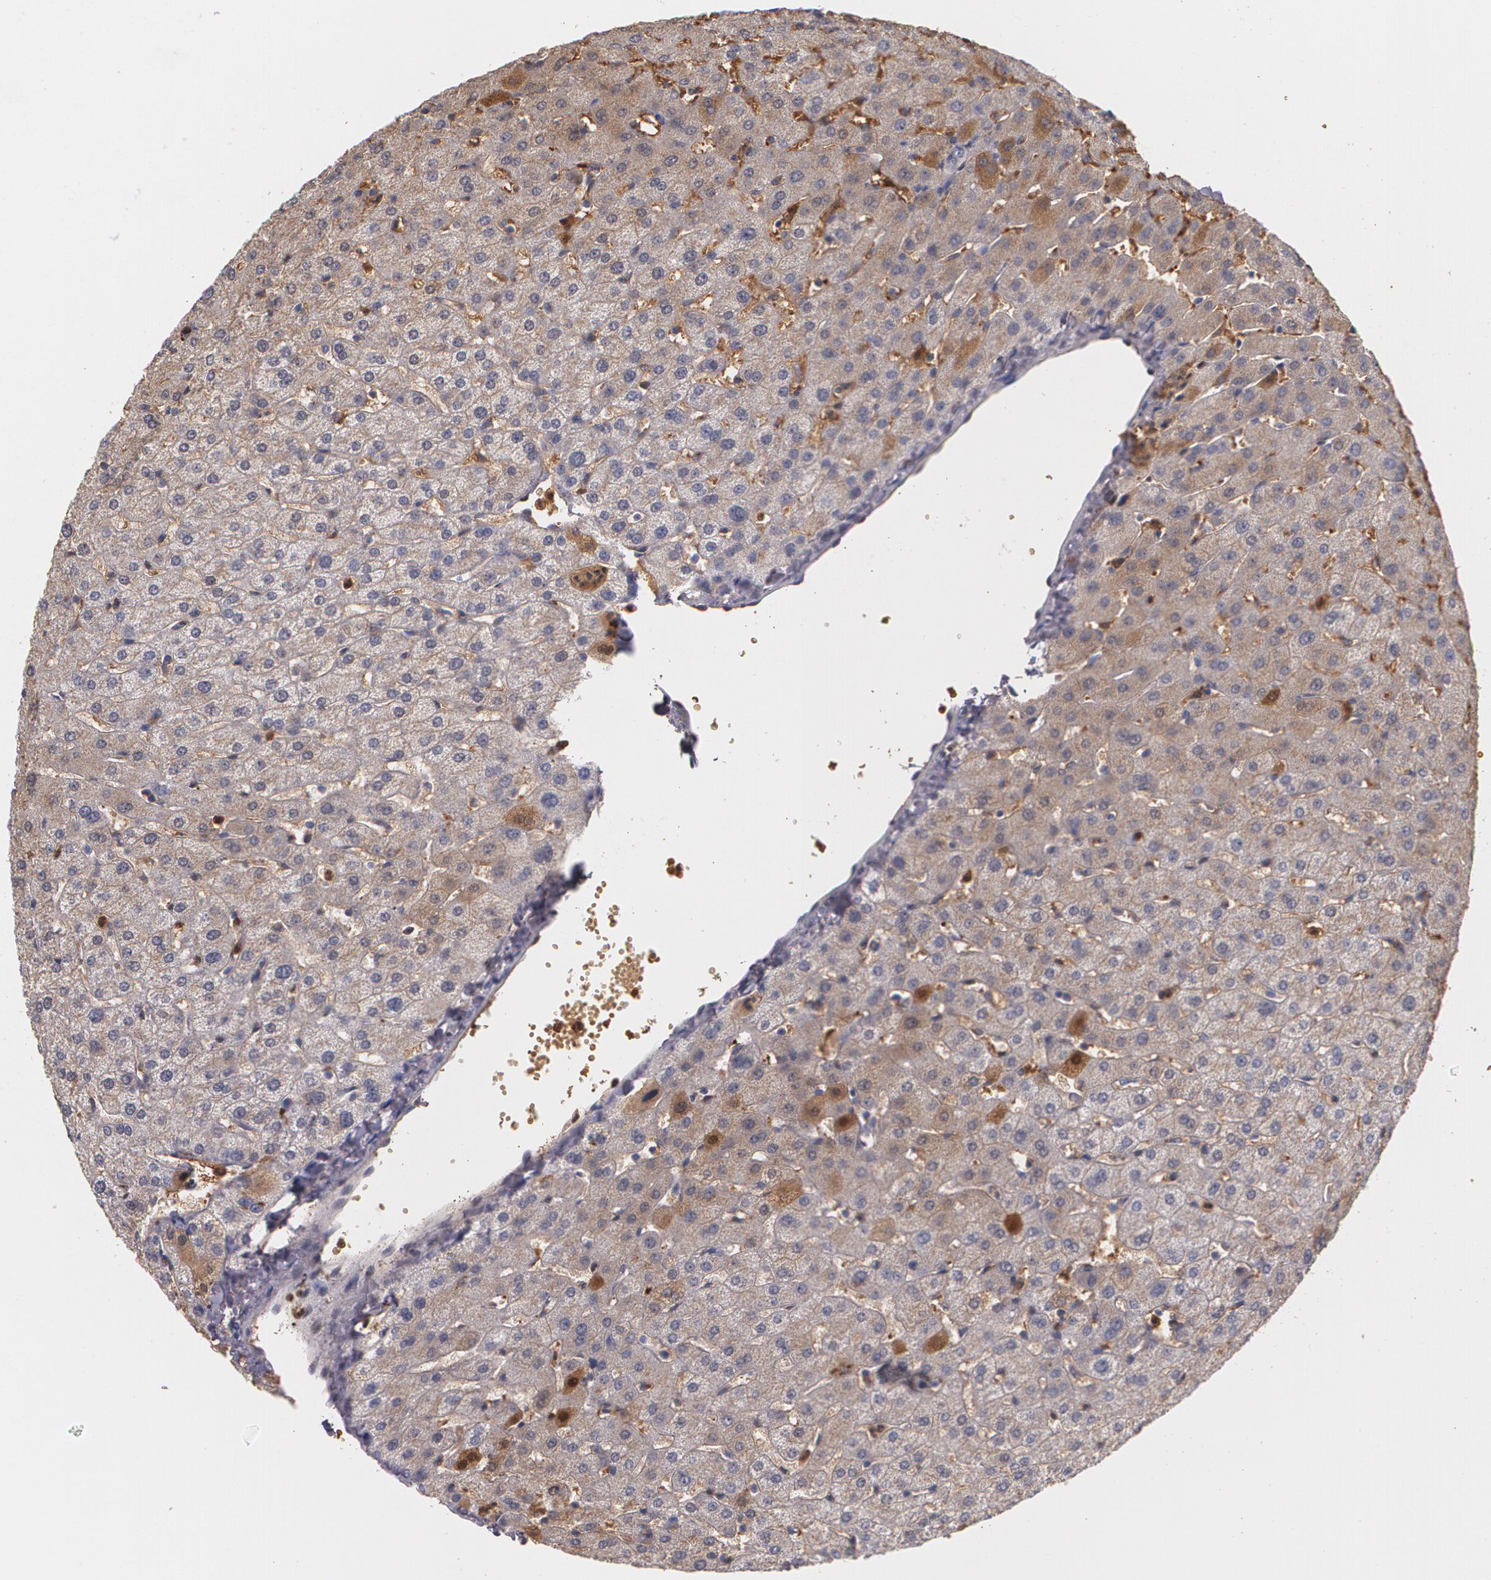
{"staining": {"intensity": "negative", "quantity": "none", "location": "none"}, "tissue": "liver", "cell_type": "Cholangiocytes", "image_type": "normal", "snomed": [{"axis": "morphology", "description": "Normal tissue, NOS"}, {"axis": "morphology", "description": "Fibrosis, NOS"}, {"axis": "topography", "description": "Liver"}], "caption": "A histopathology image of human liver is negative for staining in cholangiocytes. (DAB (3,3'-diaminobenzidine) immunohistochemistry, high magnification).", "gene": "PTS", "patient": {"sex": "female", "age": 29}}